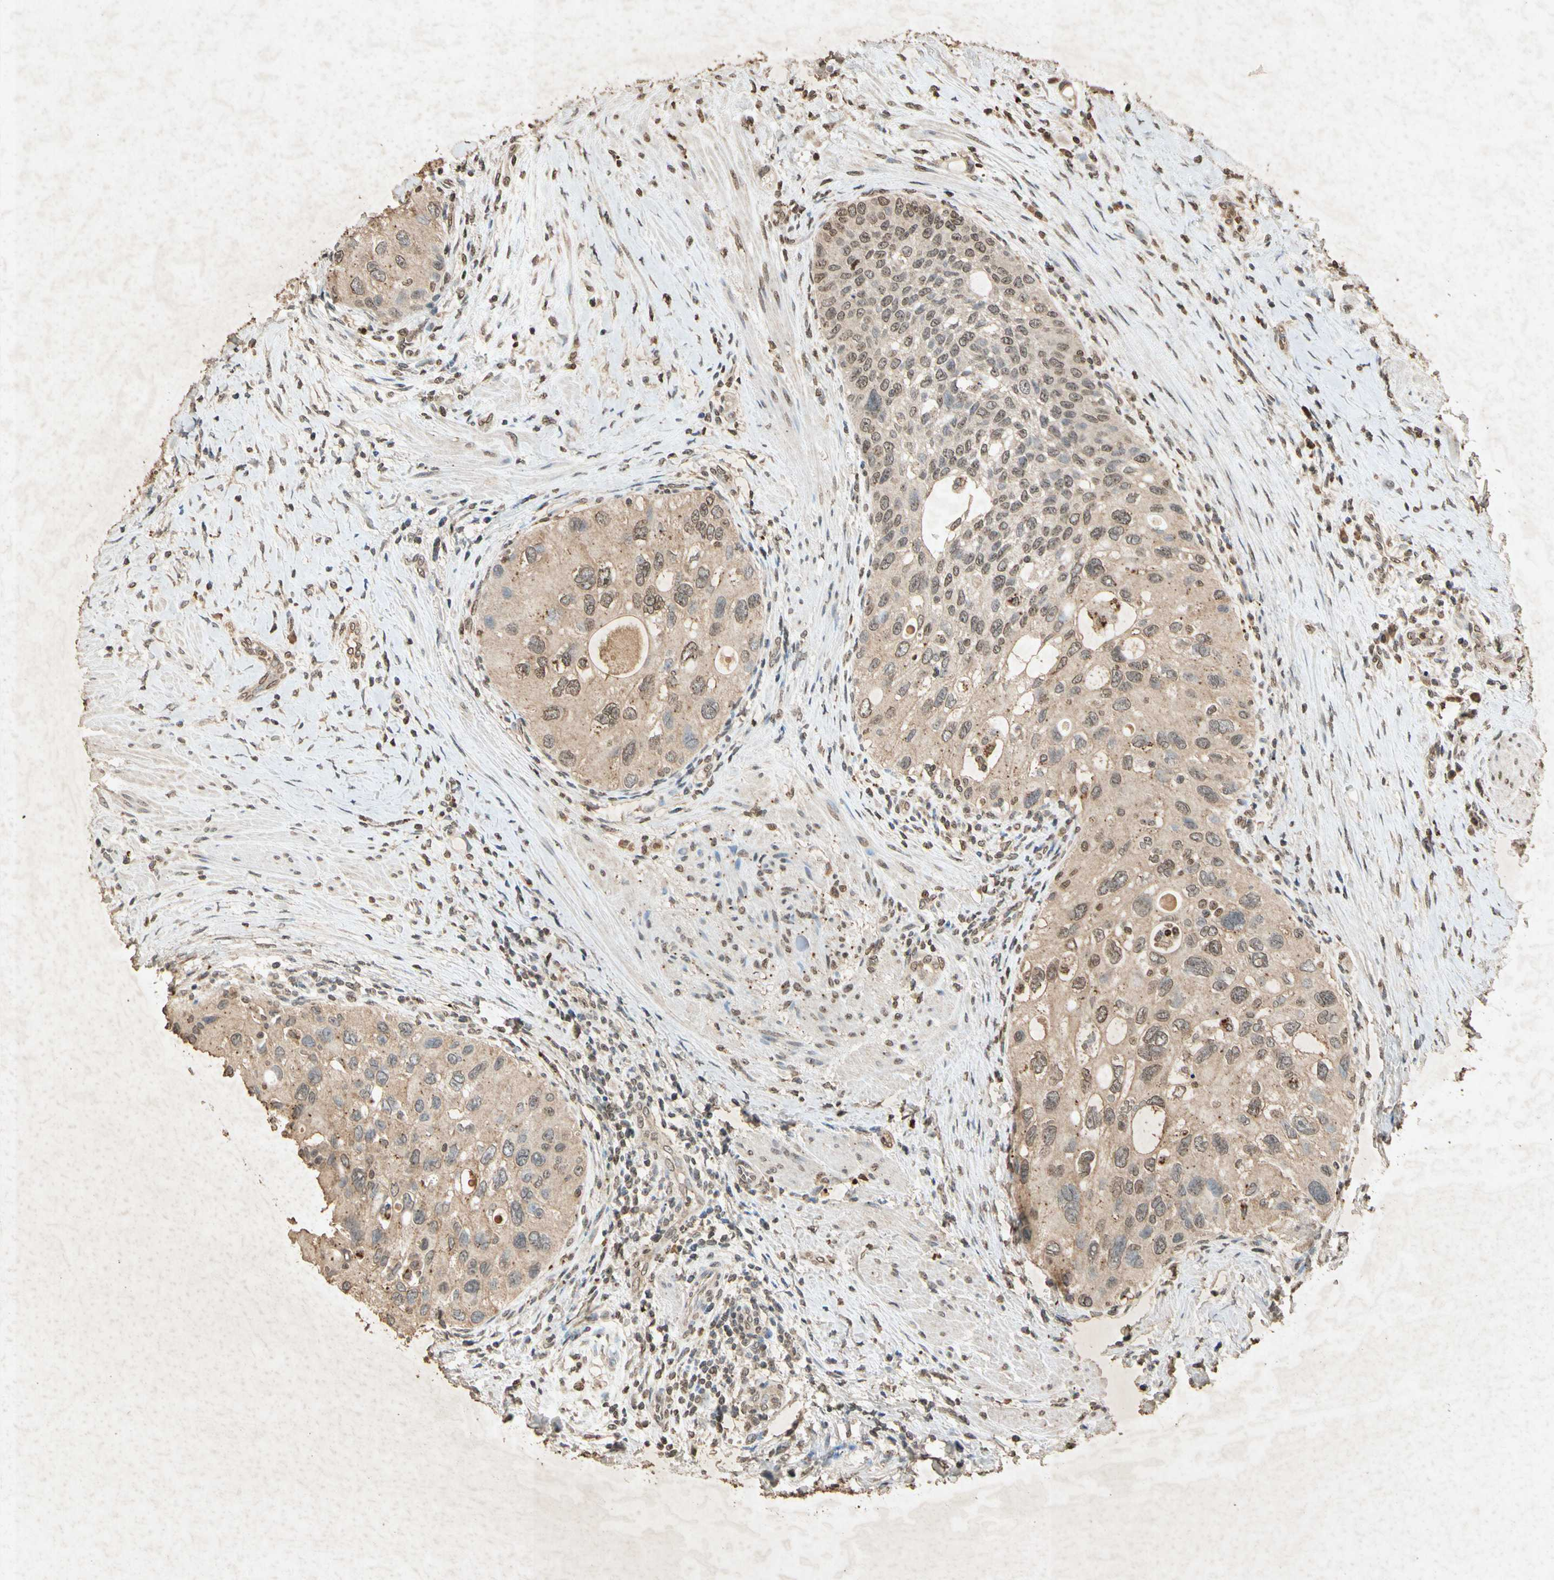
{"staining": {"intensity": "weak", "quantity": "25%-75%", "location": "cytoplasmic/membranous,nuclear"}, "tissue": "urothelial cancer", "cell_type": "Tumor cells", "image_type": "cancer", "snomed": [{"axis": "morphology", "description": "Urothelial carcinoma, High grade"}, {"axis": "topography", "description": "Urinary bladder"}], "caption": "The micrograph demonstrates immunohistochemical staining of urothelial cancer. There is weak cytoplasmic/membranous and nuclear staining is present in approximately 25%-75% of tumor cells.", "gene": "MSRB1", "patient": {"sex": "female", "age": 56}}